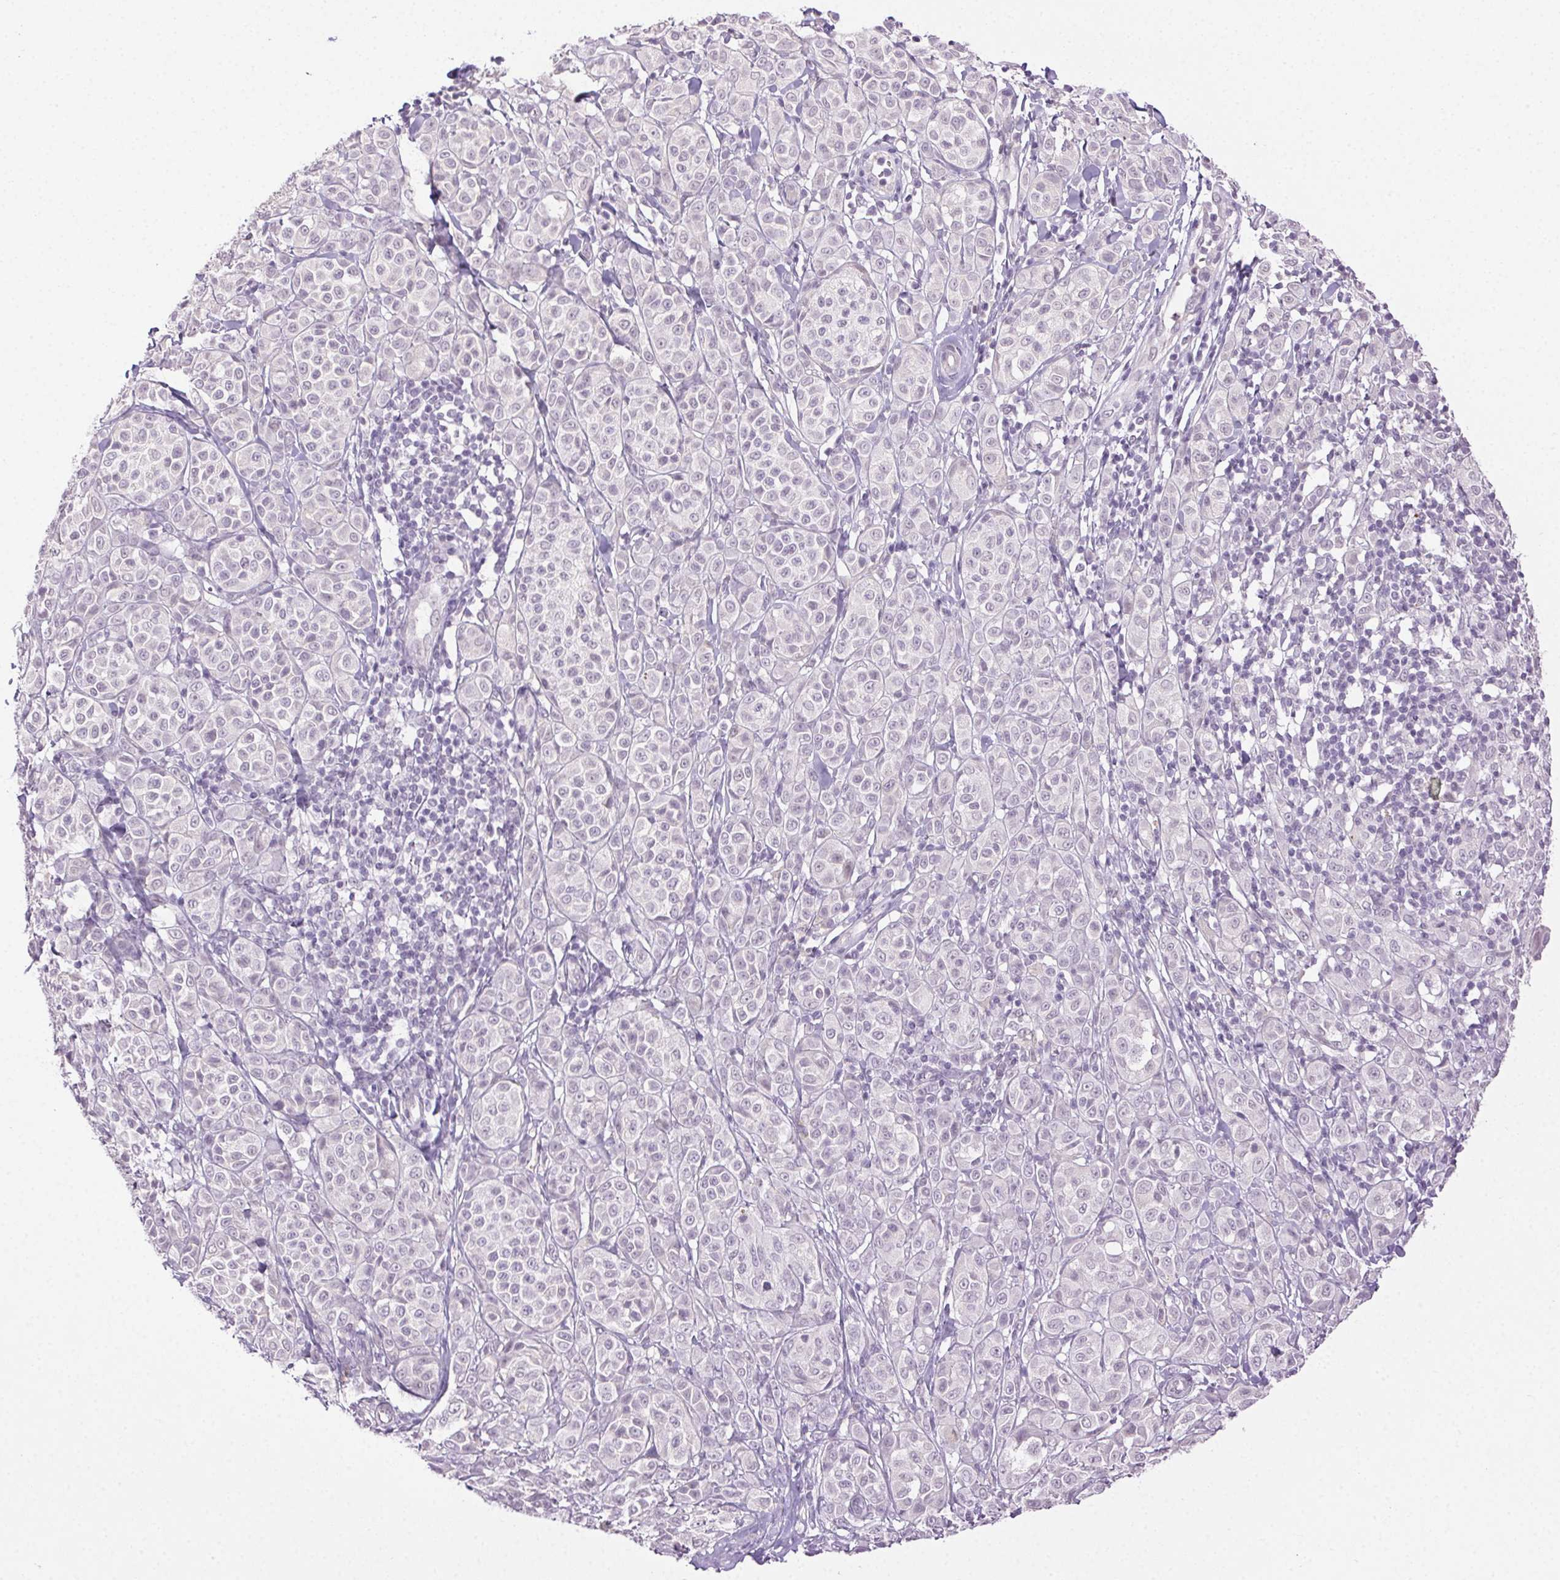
{"staining": {"intensity": "negative", "quantity": "none", "location": "none"}, "tissue": "melanoma", "cell_type": "Tumor cells", "image_type": "cancer", "snomed": [{"axis": "morphology", "description": "Malignant melanoma, NOS"}, {"axis": "topography", "description": "Skin"}], "caption": "Melanoma was stained to show a protein in brown. There is no significant expression in tumor cells.", "gene": "CLDN10", "patient": {"sex": "male", "age": 89}}